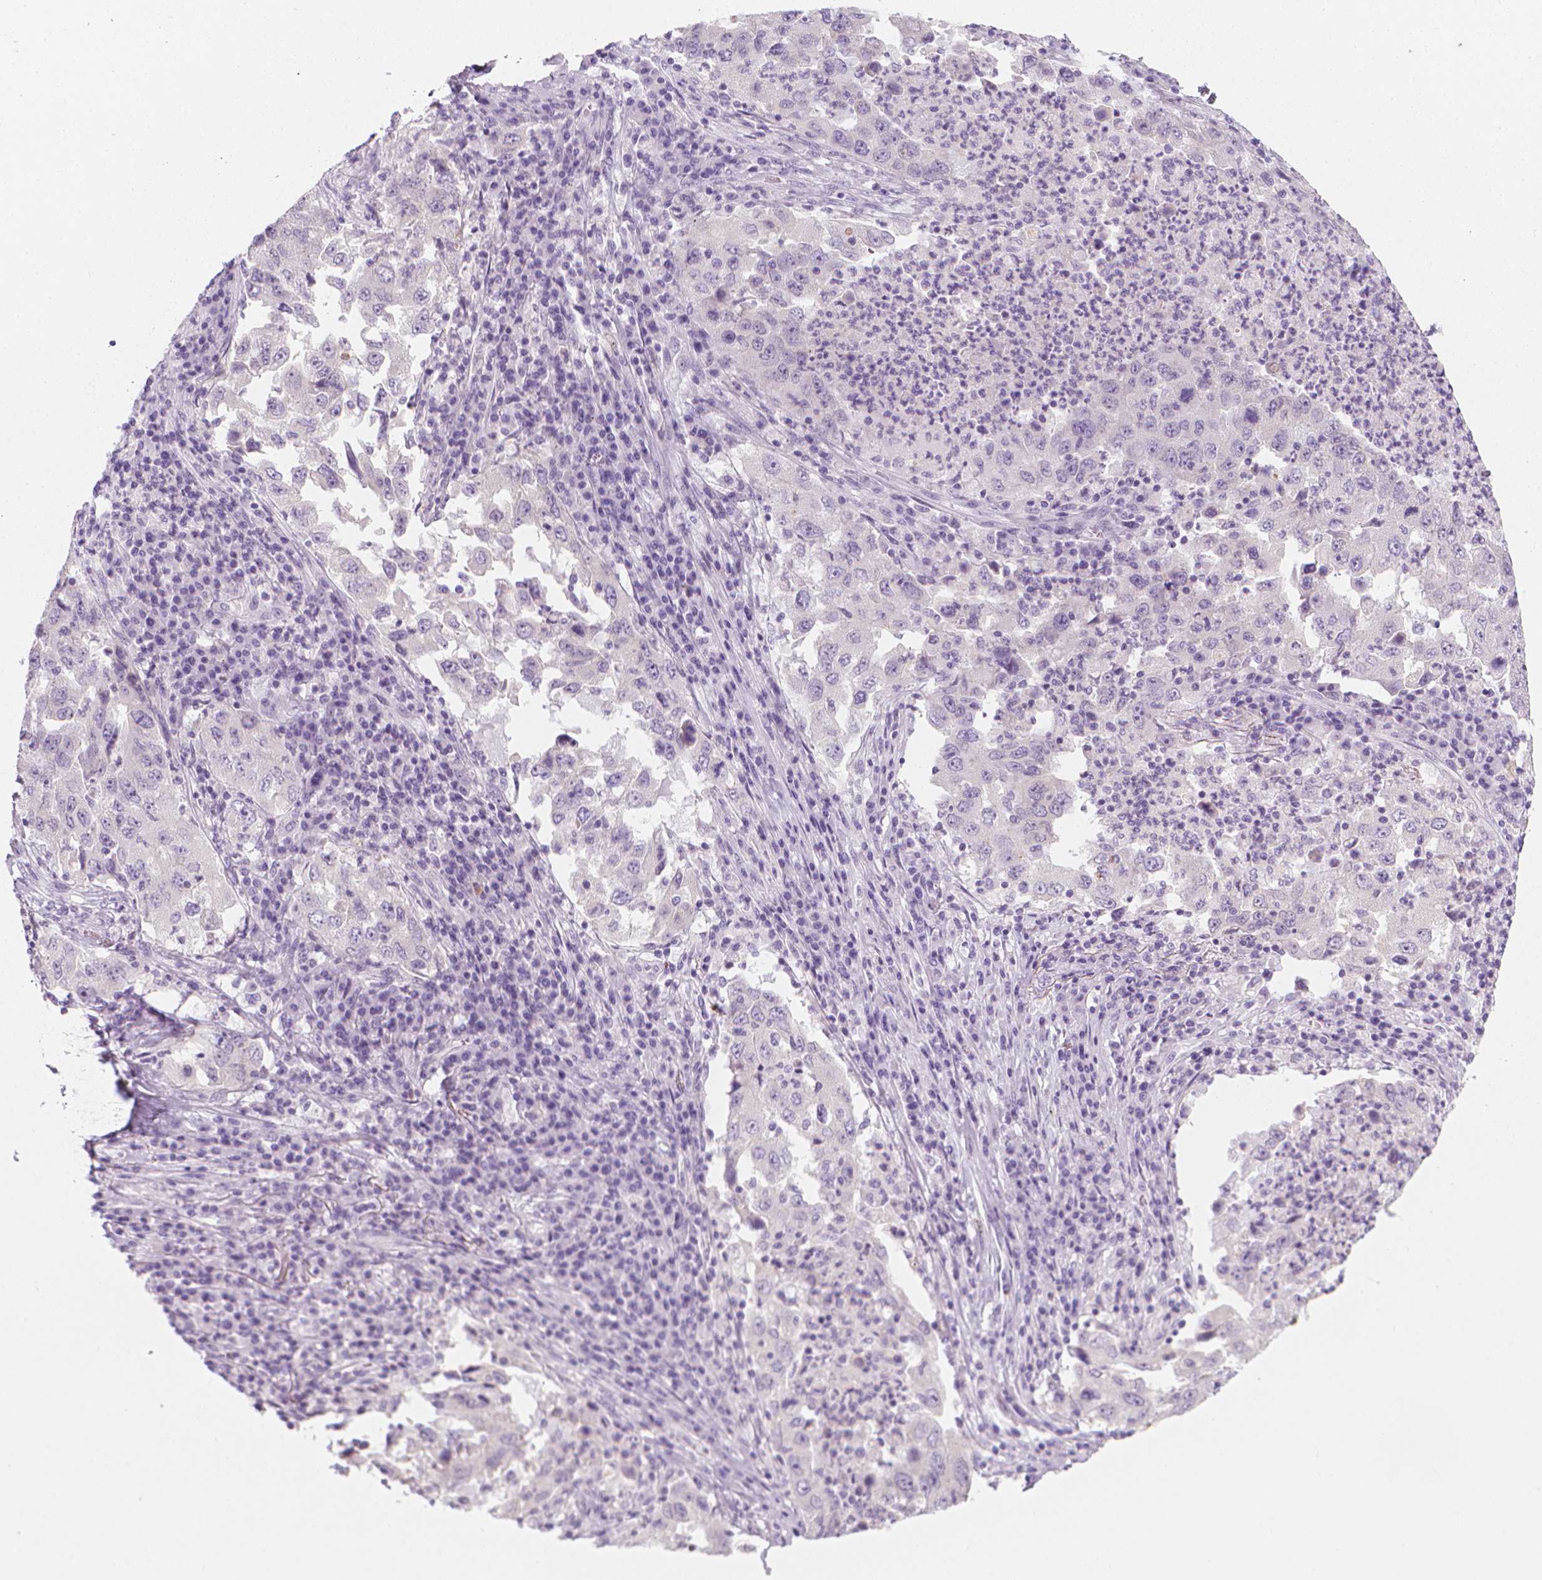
{"staining": {"intensity": "negative", "quantity": "none", "location": "none"}, "tissue": "lung cancer", "cell_type": "Tumor cells", "image_type": "cancer", "snomed": [{"axis": "morphology", "description": "Adenocarcinoma, NOS"}, {"axis": "topography", "description": "Lung"}], "caption": "Tumor cells are negative for brown protein staining in lung cancer. (DAB IHC with hematoxylin counter stain).", "gene": "DCAF8L1", "patient": {"sex": "male", "age": 73}}